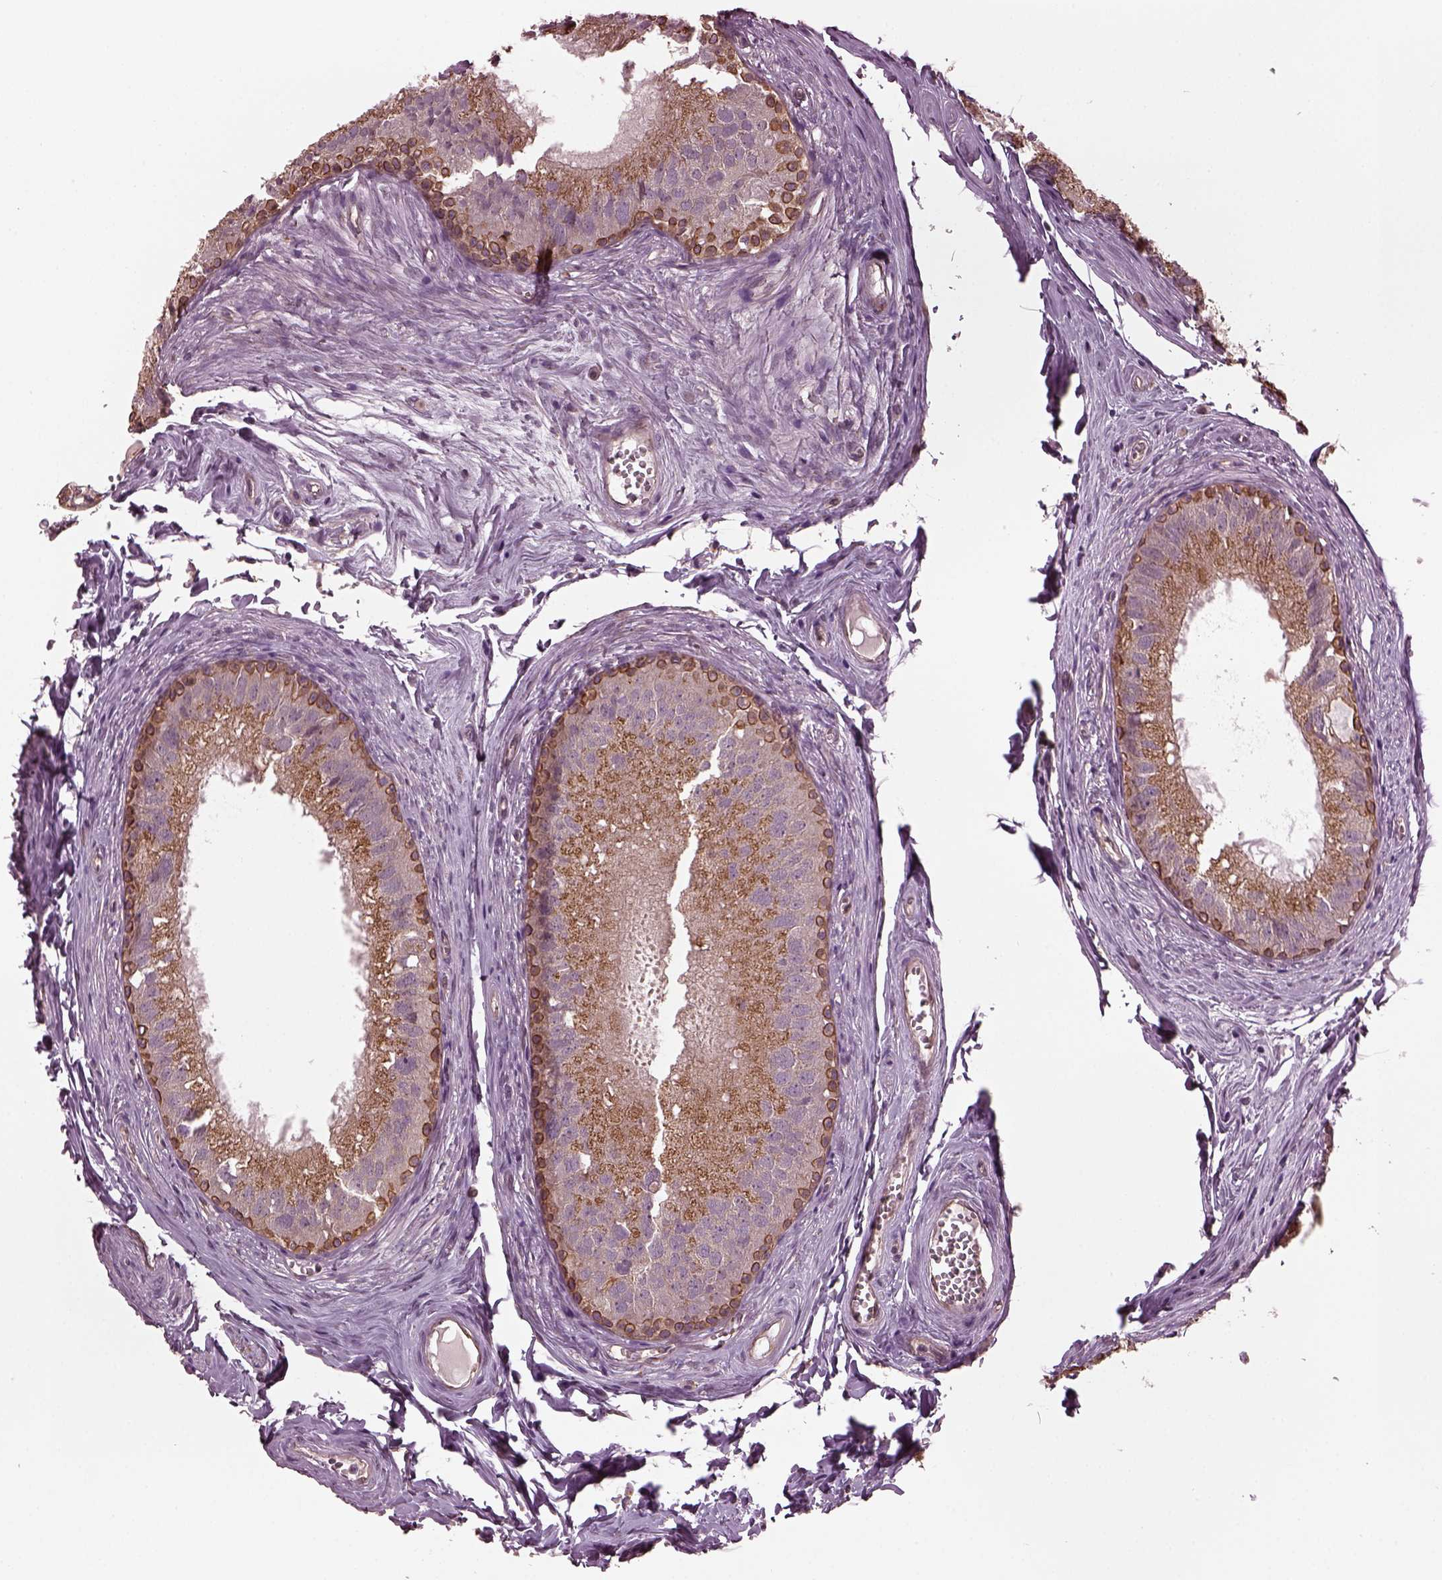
{"staining": {"intensity": "strong", "quantity": "<25%", "location": "cytoplasmic/membranous"}, "tissue": "epididymis", "cell_type": "Glandular cells", "image_type": "normal", "snomed": [{"axis": "morphology", "description": "Normal tissue, NOS"}, {"axis": "topography", "description": "Epididymis"}], "caption": "DAB immunohistochemical staining of normal epididymis reveals strong cytoplasmic/membranous protein expression in about <25% of glandular cells. (DAB IHC with brightfield microscopy, high magnification).", "gene": "RUFY3", "patient": {"sex": "male", "age": 45}}